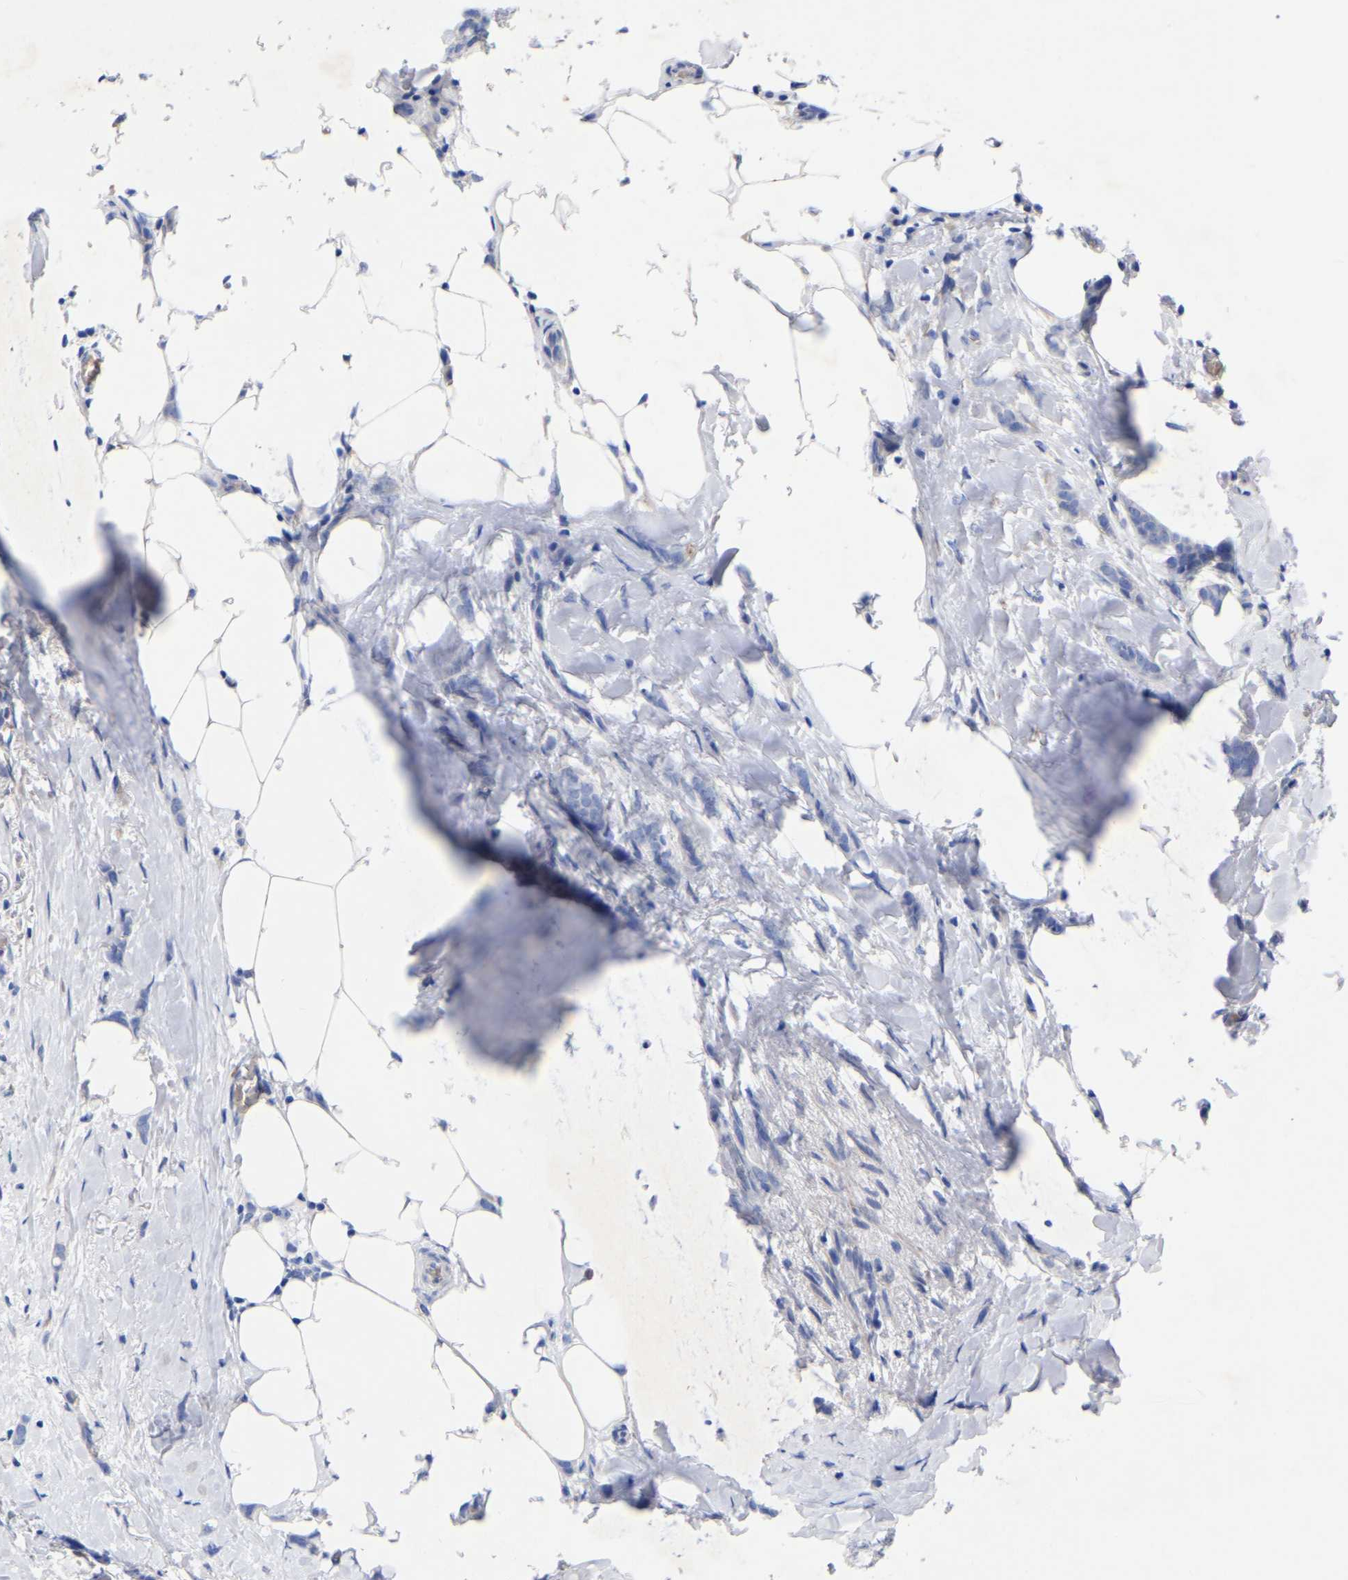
{"staining": {"intensity": "negative", "quantity": "none", "location": "none"}, "tissue": "breast cancer", "cell_type": "Tumor cells", "image_type": "cancer", "snomed": [{"axis": "morphology", "description": "Lobular carcinoma, in situ"}, {"axis": "morphology", "description": "Lobular carcinoma"}, {"axis": "topography", "description": "Breast"}], "caption": "Immunohistochemical staining of breast lobular carcinoma in situ demonstrates no significant staining in tumor cells.", "gene": "GDF3", "patient": {"sex": "female", "age": 41}}